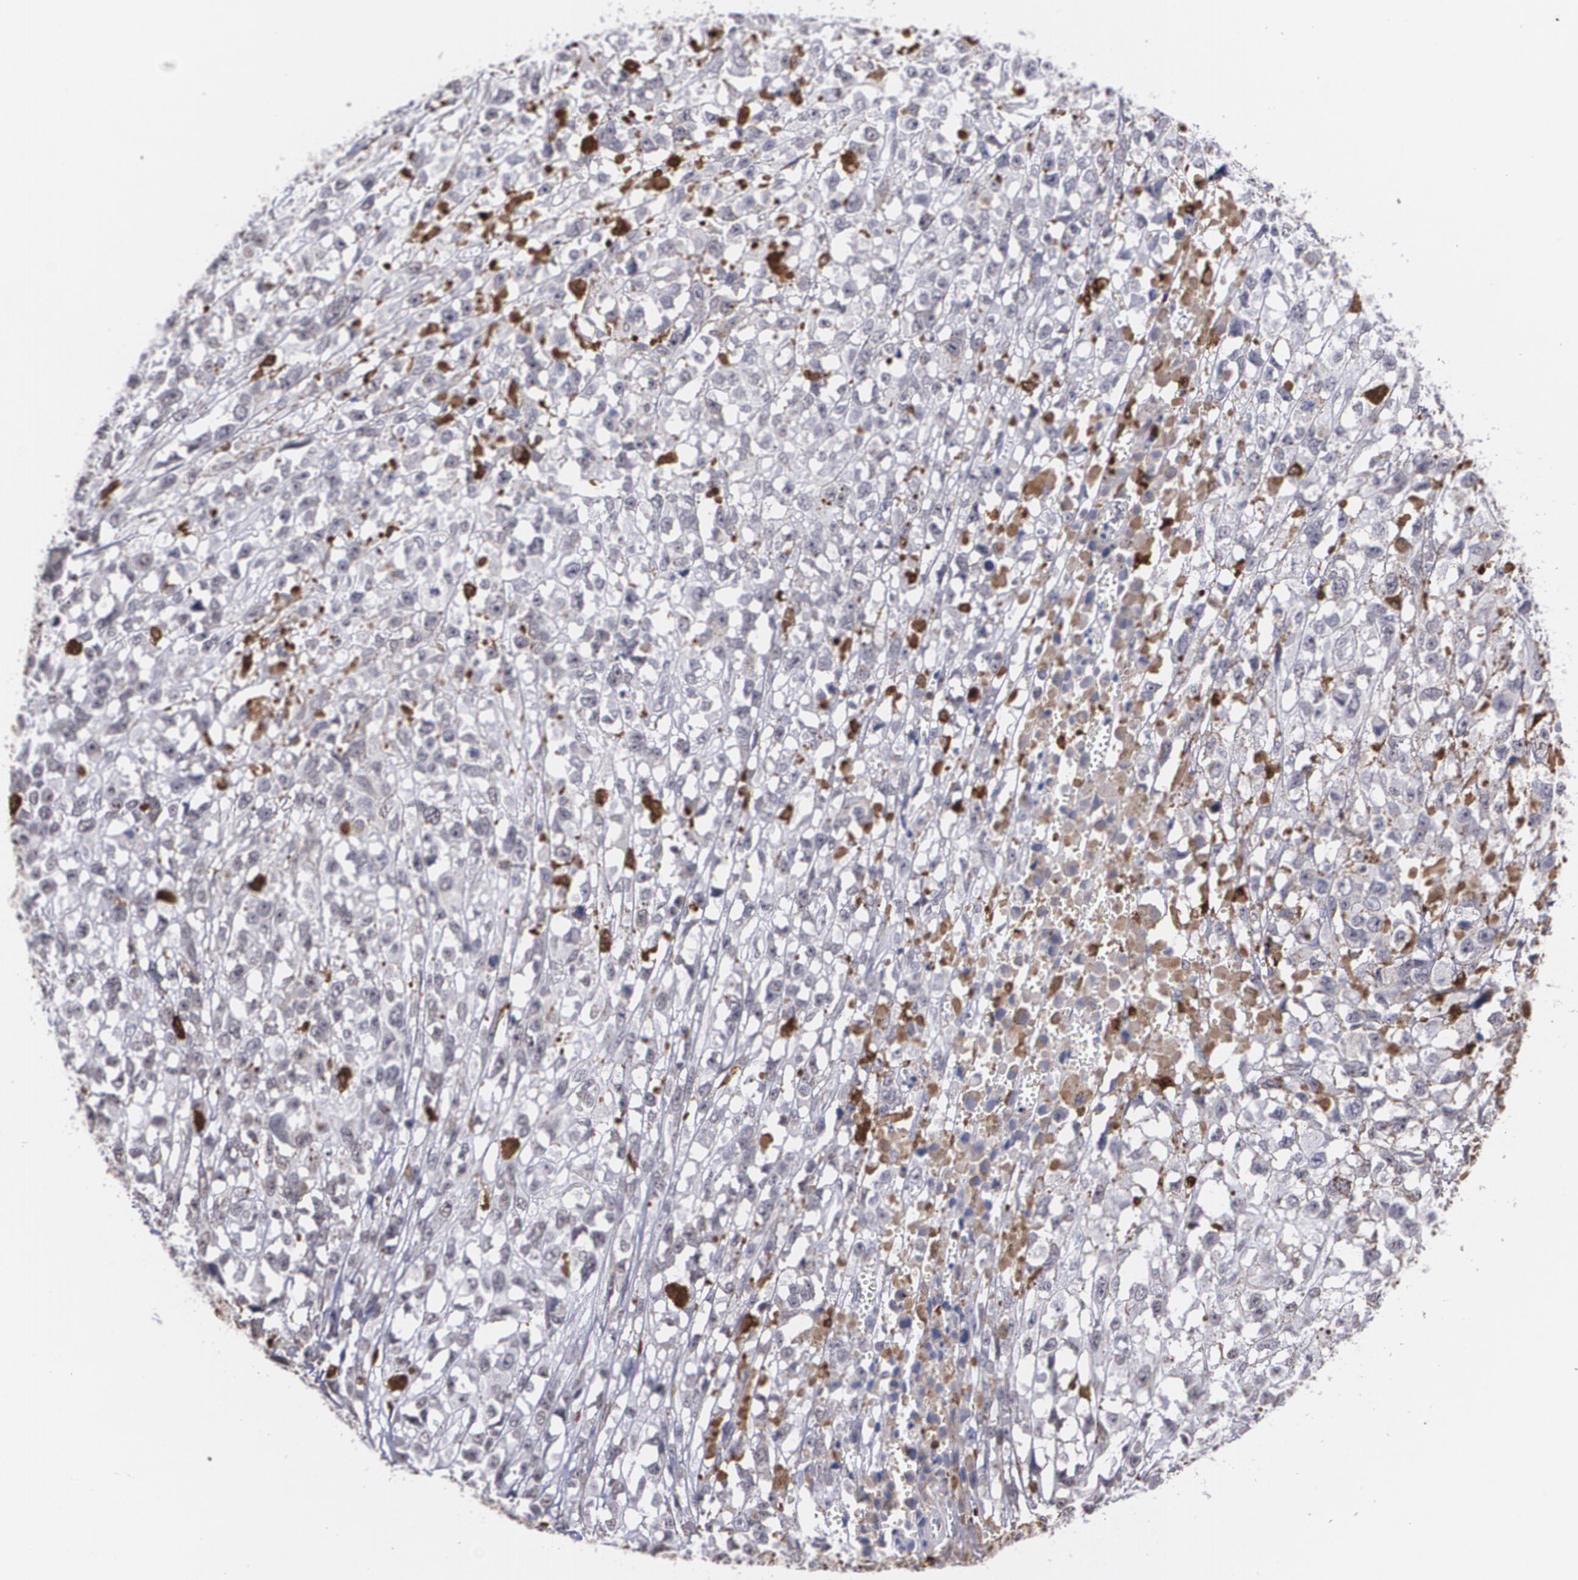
{"staining": {"intensity": "negative", "quantity": "none", "location": "none"}, "tissue": "melanoma", "cell_type": "Tumor cells", "image_type": "cancer", "snomed": [{"axis": "morphology", "description": "Malignant melanoma, Metastatic site"}, {"axis": "topography", "description": "Lymph node"}], "caption": "Photomicrograph shows no significant protein staining in tumor cells of melanoma.", "gene": "NCF2", "patient": {"sex": "male", "age": 59}}